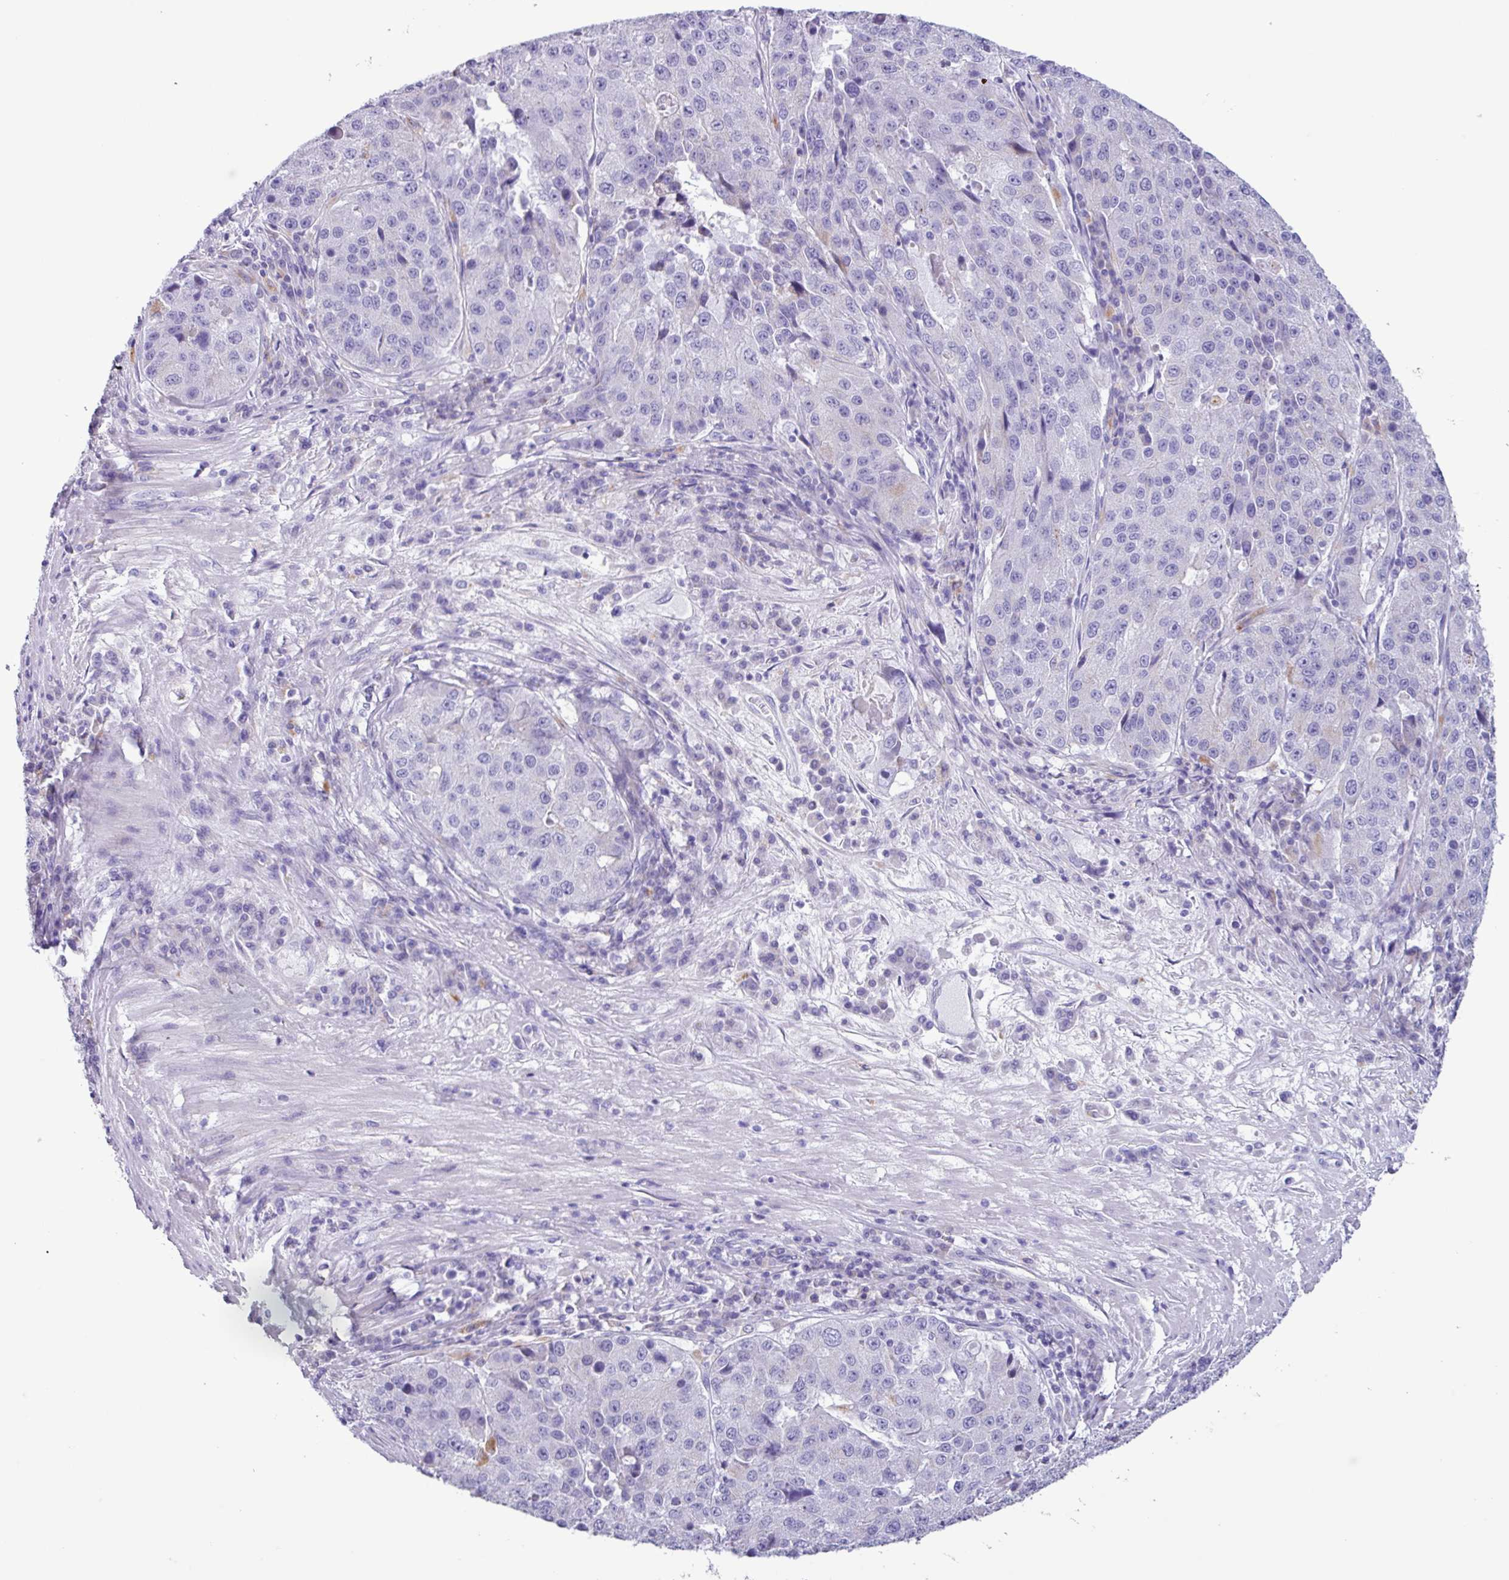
{"staining": {"intensity": "negative", "quantity": "none", "location": "none"}, "tissue": "stomach cancer", "cell_type": "Tumor cells", "image_type": "cancer", "snomed": [{"axis": "morphology", "description": "Adenocarcinoma, NOS"}, {"axis": "topography", "description": "Stomach"}], "caption": "Image shows no protein expression in tumor cells of stomach adenocarcinoma tissue.", "gene": "AGO3", "patient": {"sex": "male", "age": 71}}